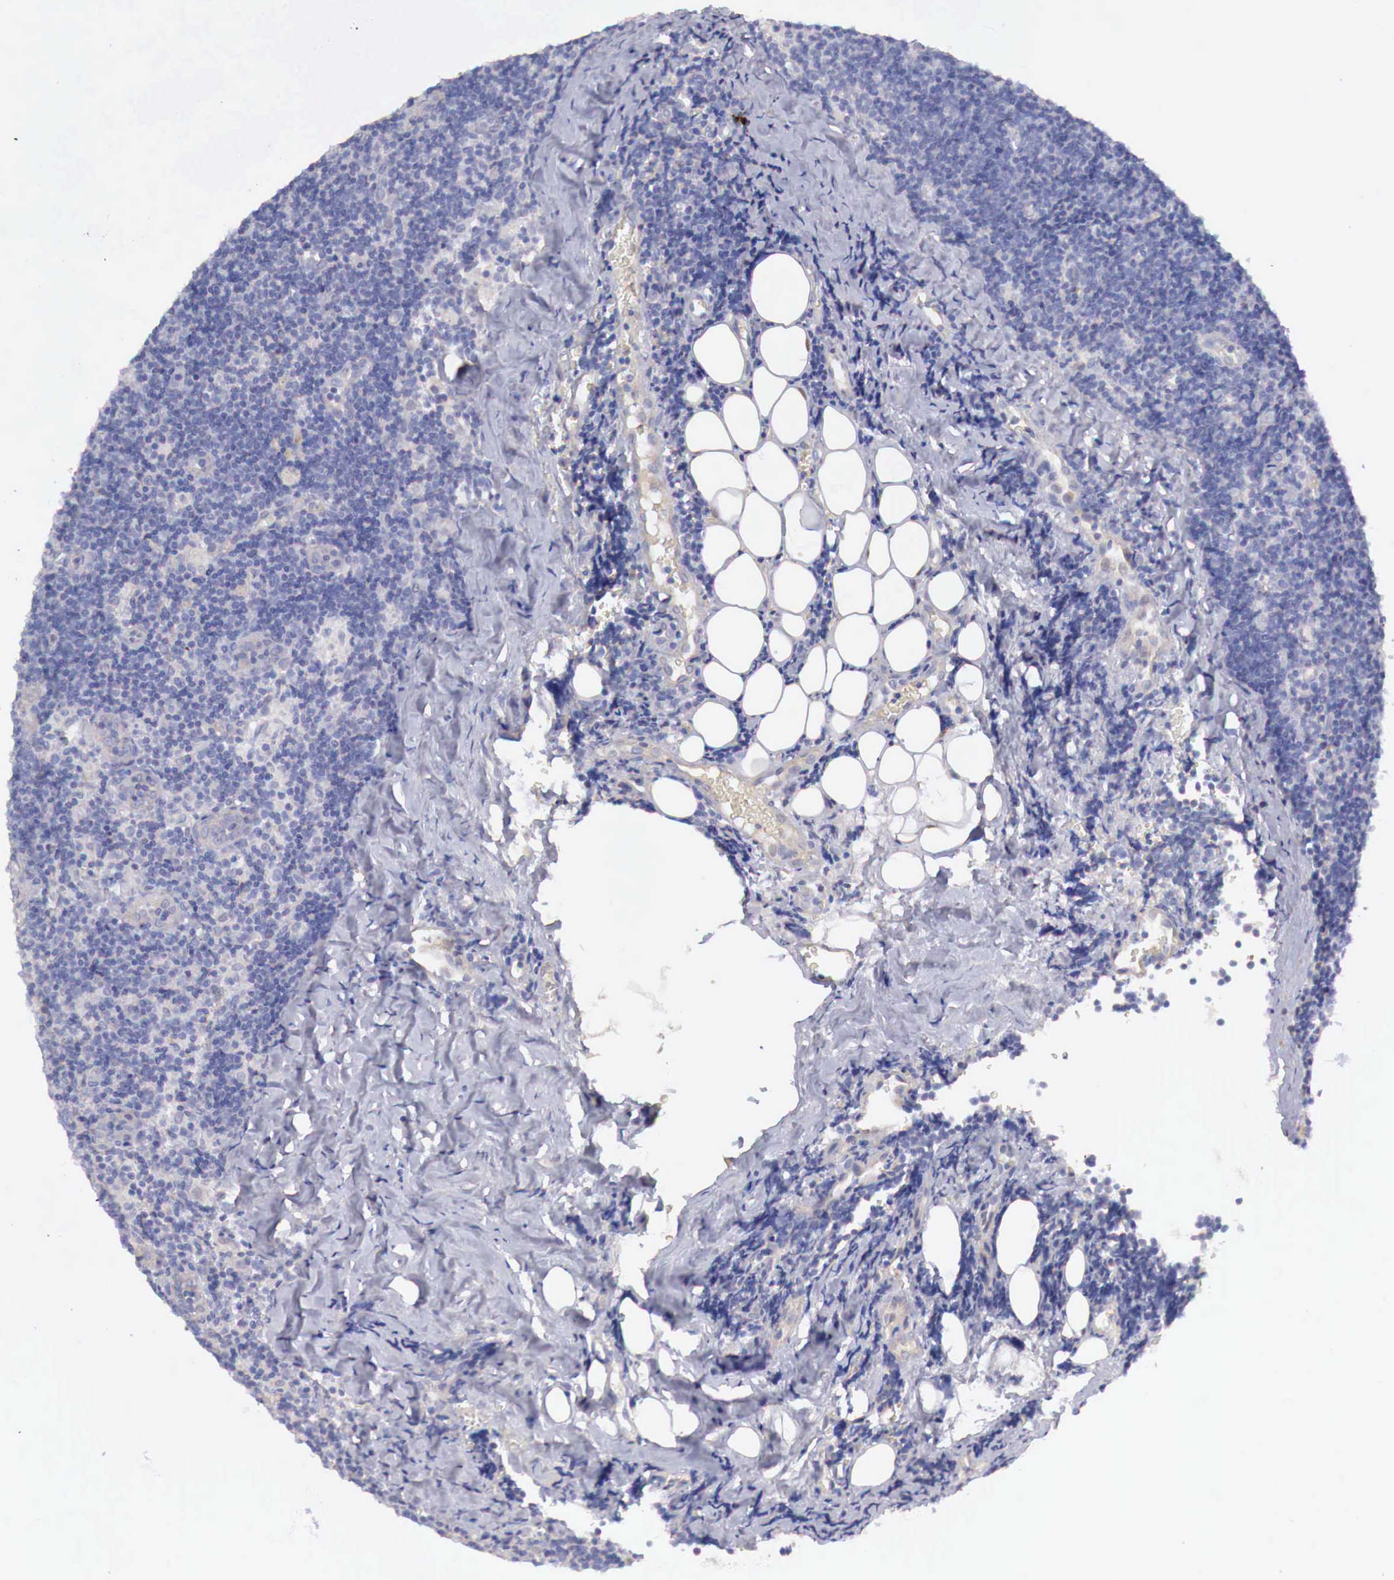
{"staining": {"intensity": "negative", "quantity": "none", "location": "none"}, "tissue": "lymphoma", "cell_type": "Tumor cells", "image_type": "cancer", "snomed": [{"axis": "morphology", "description": "Malignant lymphoma, non-Hodgkin's type, Low grade"}, {"axis": "topography", "description": "Lymph node"}], "caption": "Tumor cells are negative for protein expression in human lymphoma.", "gene": "KLHDC7B", "patient": {"sex": "male", "age": 57}}